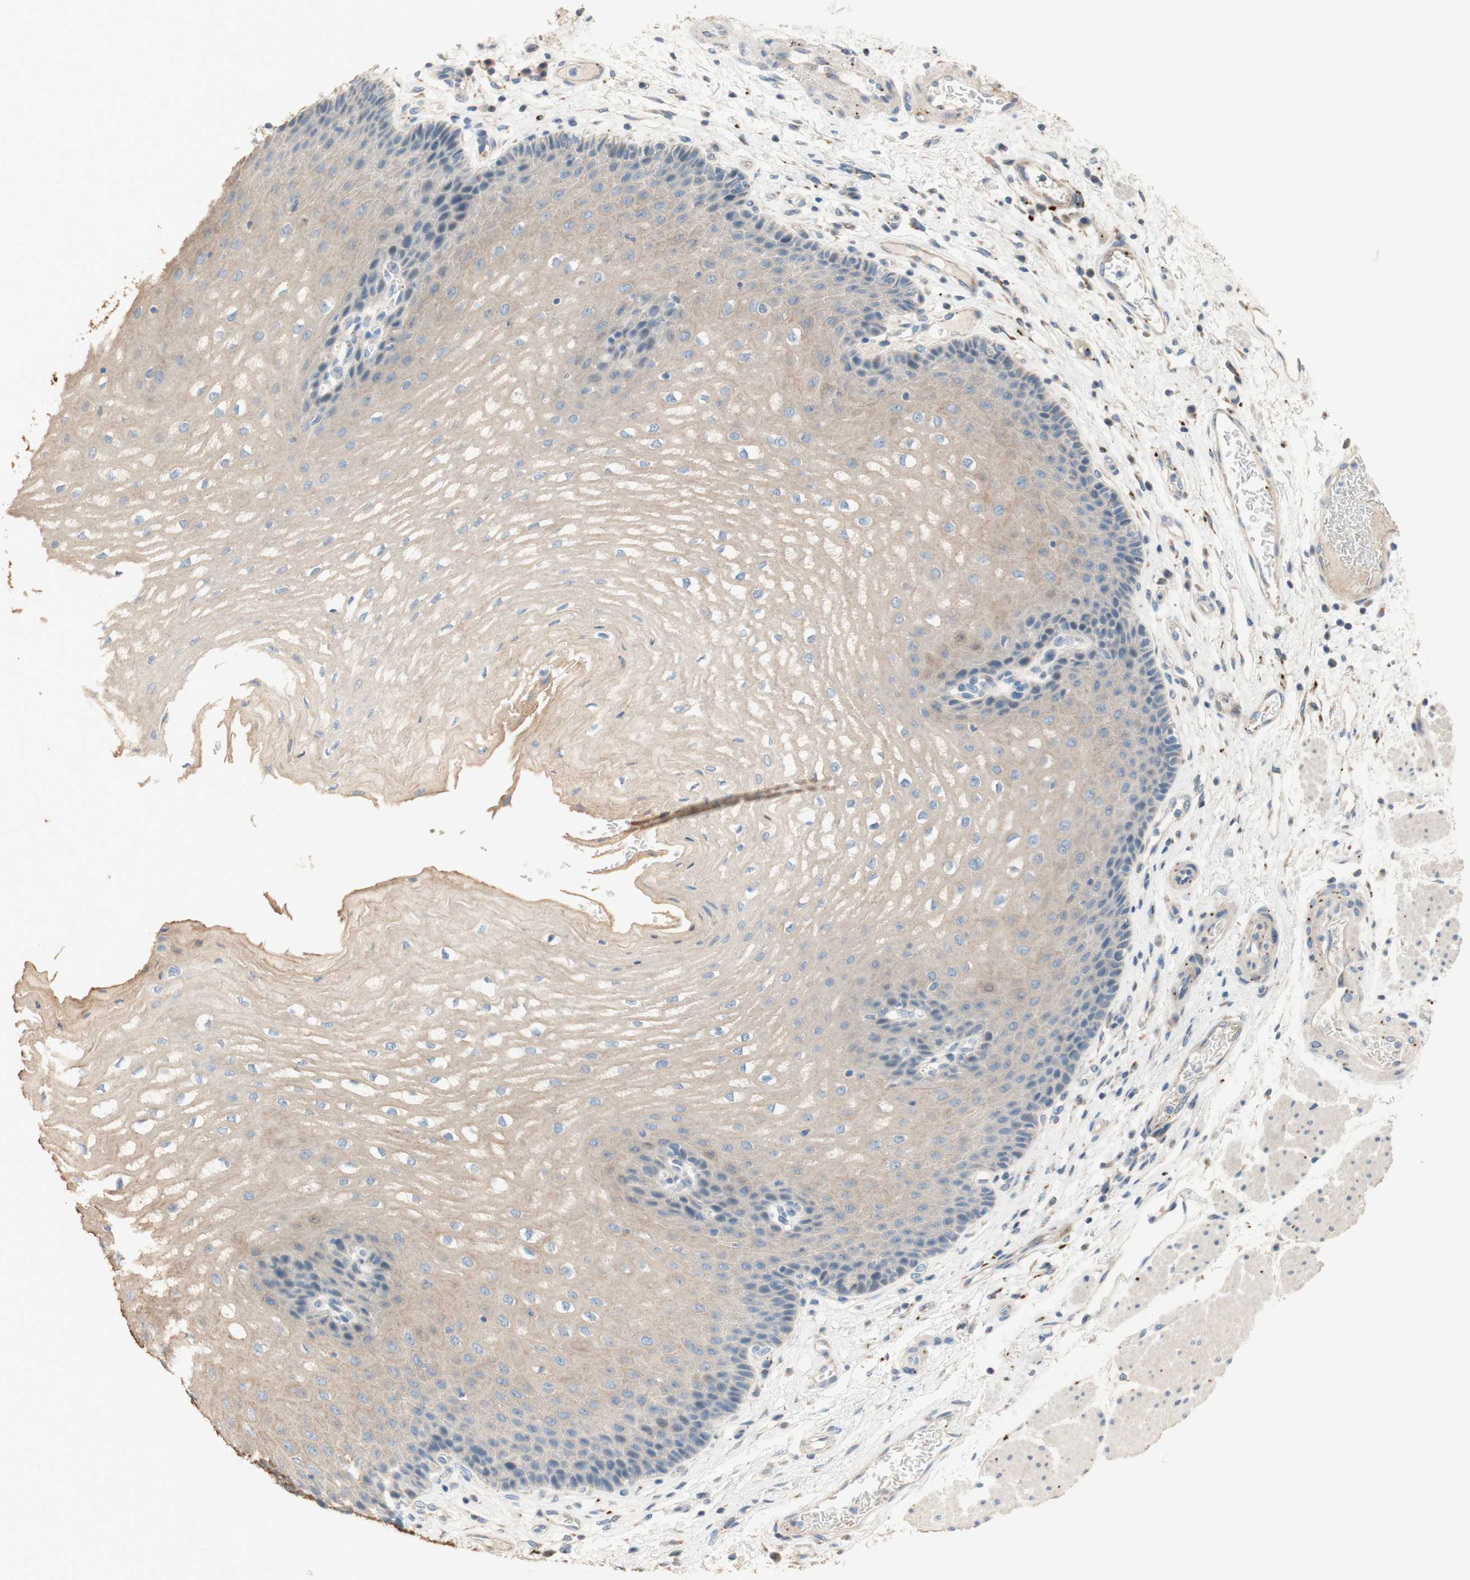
{"staining": {"intensity": "weak", "quantity": ">75%", "location": "cytoplasmic/membranous"}, "tissue": "esophagus", "cell_type": "Squamous epithelial cells", "image_type": "normal", "snomed": [{"axis": "morphology", "description": "Normal tissue, NOS"}, {"axis": "topography", "description": "Esophagus"}], "caption": "Esophagus was stained to show a protein in brown. There is low levels of weak cytoplasmic/membranous expression in about >75% of squamous epithelial cells. (Brightfield microscopy of DAB IHC at high magnification).", "gene": "PTPN21", "patient": {"sex": "male", "age": 54}}